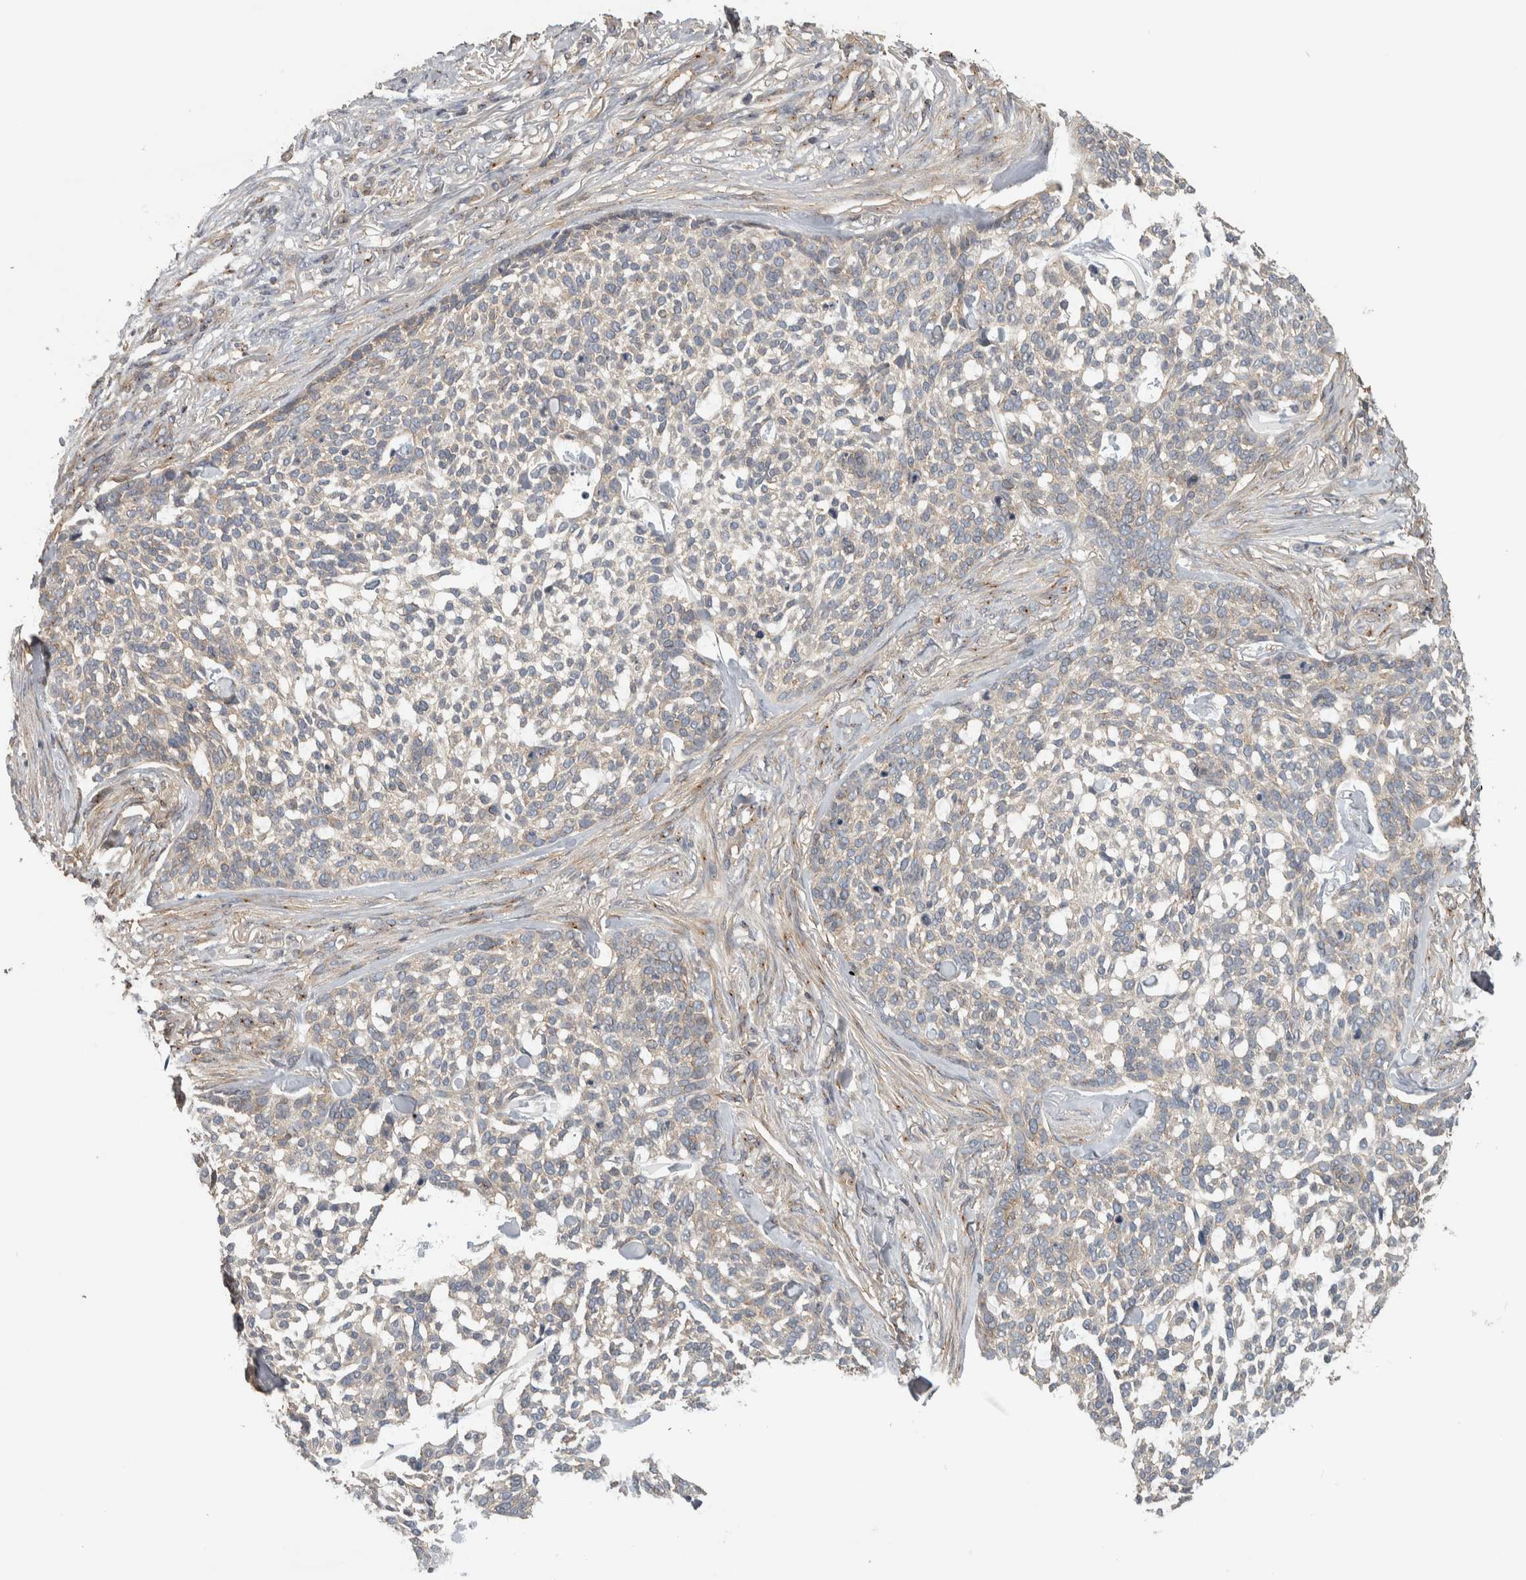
{"staining": {"intensity": "negative", "quantity": "none", "location": "none"}, "tissue": "skin cancer", "cell_type": "Tumor cells", "image_type": "cancer", "snomed": [{"axis": "morphology", "description": "Basal cell carcinoma"}, {"axis": "topography", "description": "Skin"}], "caption": "Immunohistochemical staining of skin cancer (basal cell carcinoma) shows no significant positivity in tumor cells.", "gene": "IFRD1", "patient": {"sex": "female", "age": 64}}